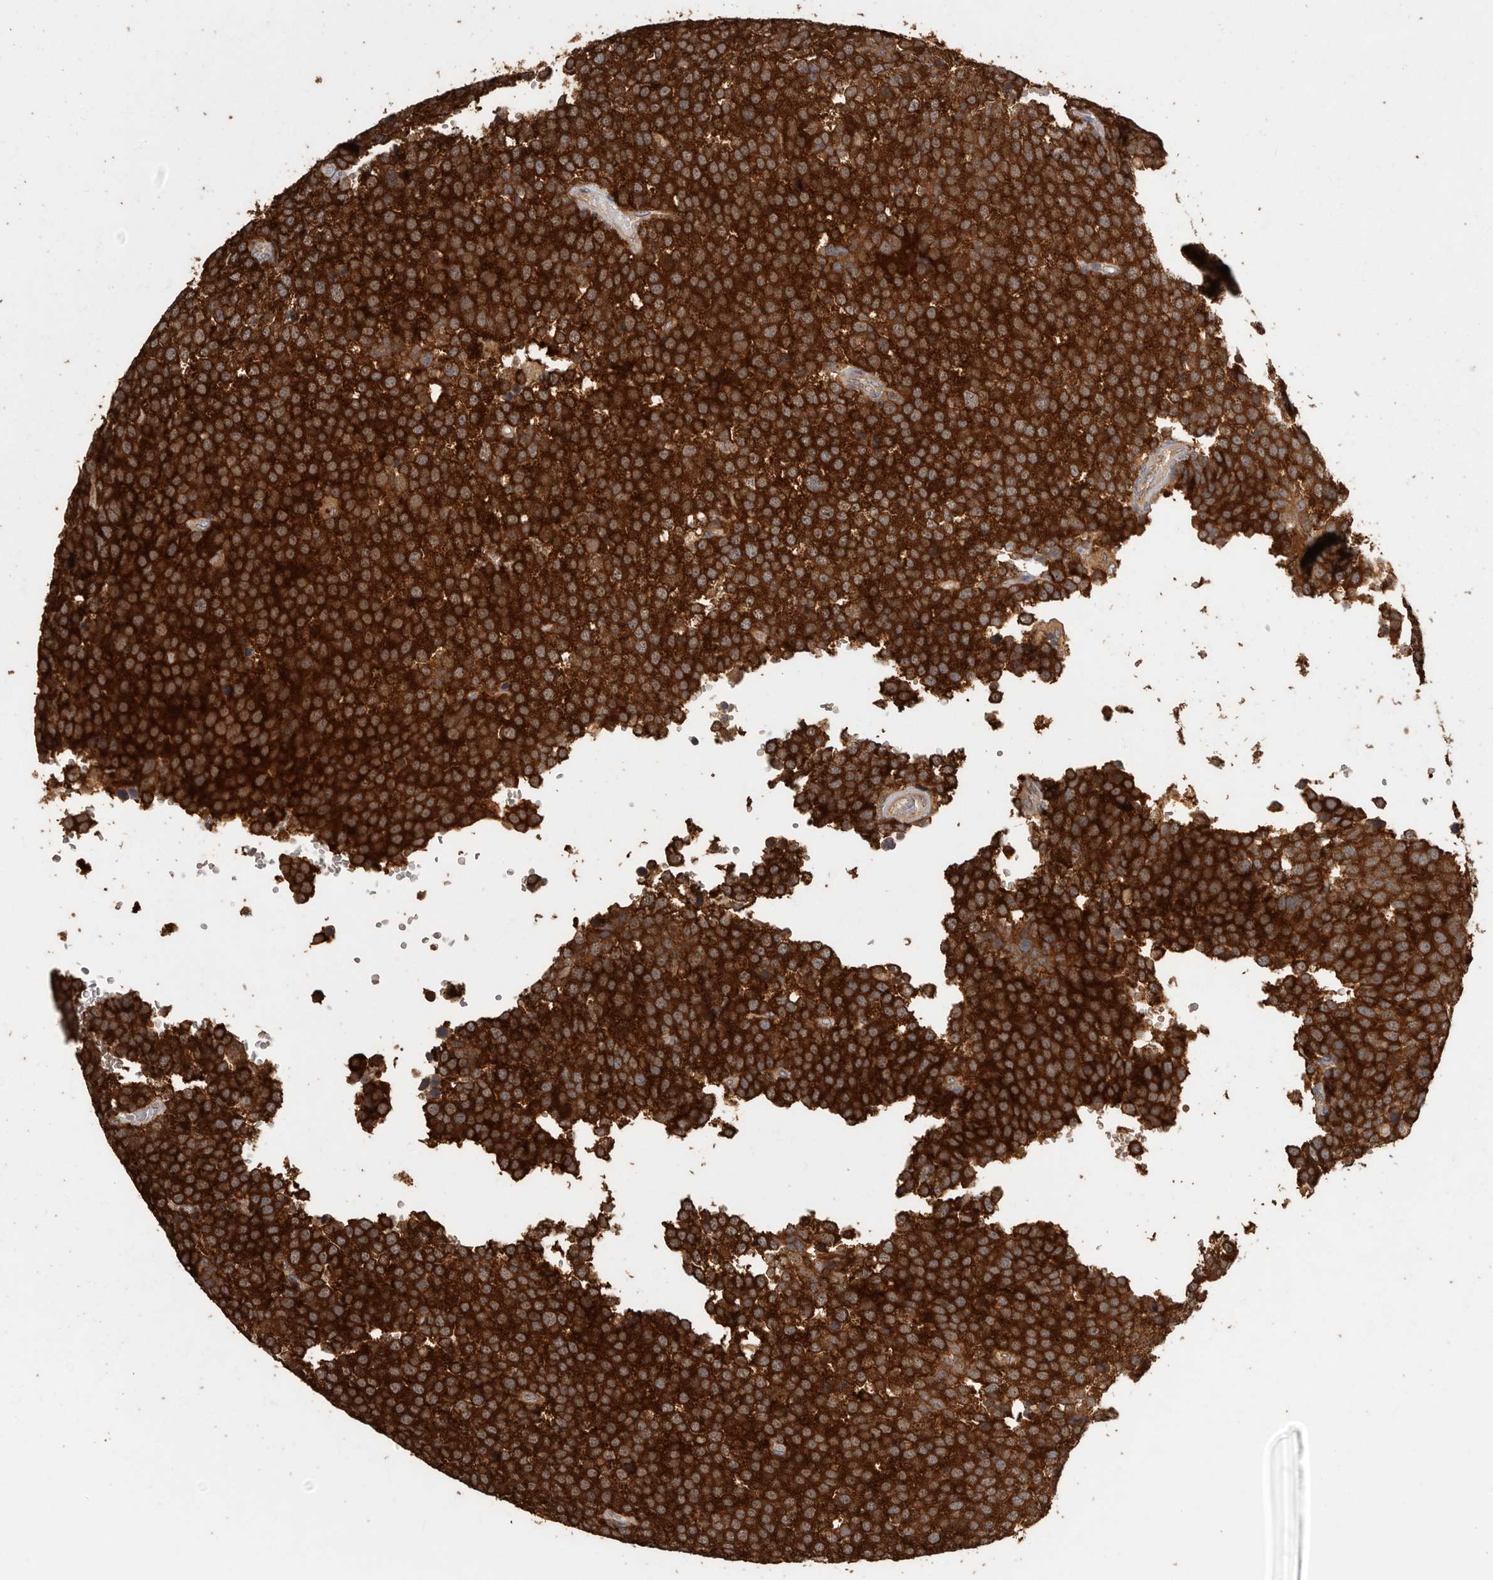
{"staining": {"intensity": "strong", "quantity": ">75%", "location": "cytoplasmic/membranous"}, "tissue": "testis cancer", "cell_type": "Tumor cells", "image_type": "cancer", "snomed": [{"axis": "morphology", "description": "Seminoma, NOS"}, {"axis": "topography", "description": "Testis"}], "caption": "Strong cytoplasmic/membranous protein expression is seen in approximately >75% of tumor cells in testis cancer (seminoma). (DAB (3,3'-diaminobenzidine) = brown stain, brightfield microscopy at high magnification).", "gene": "CCT8", "patient": {"sex": "male", "age": 71}}